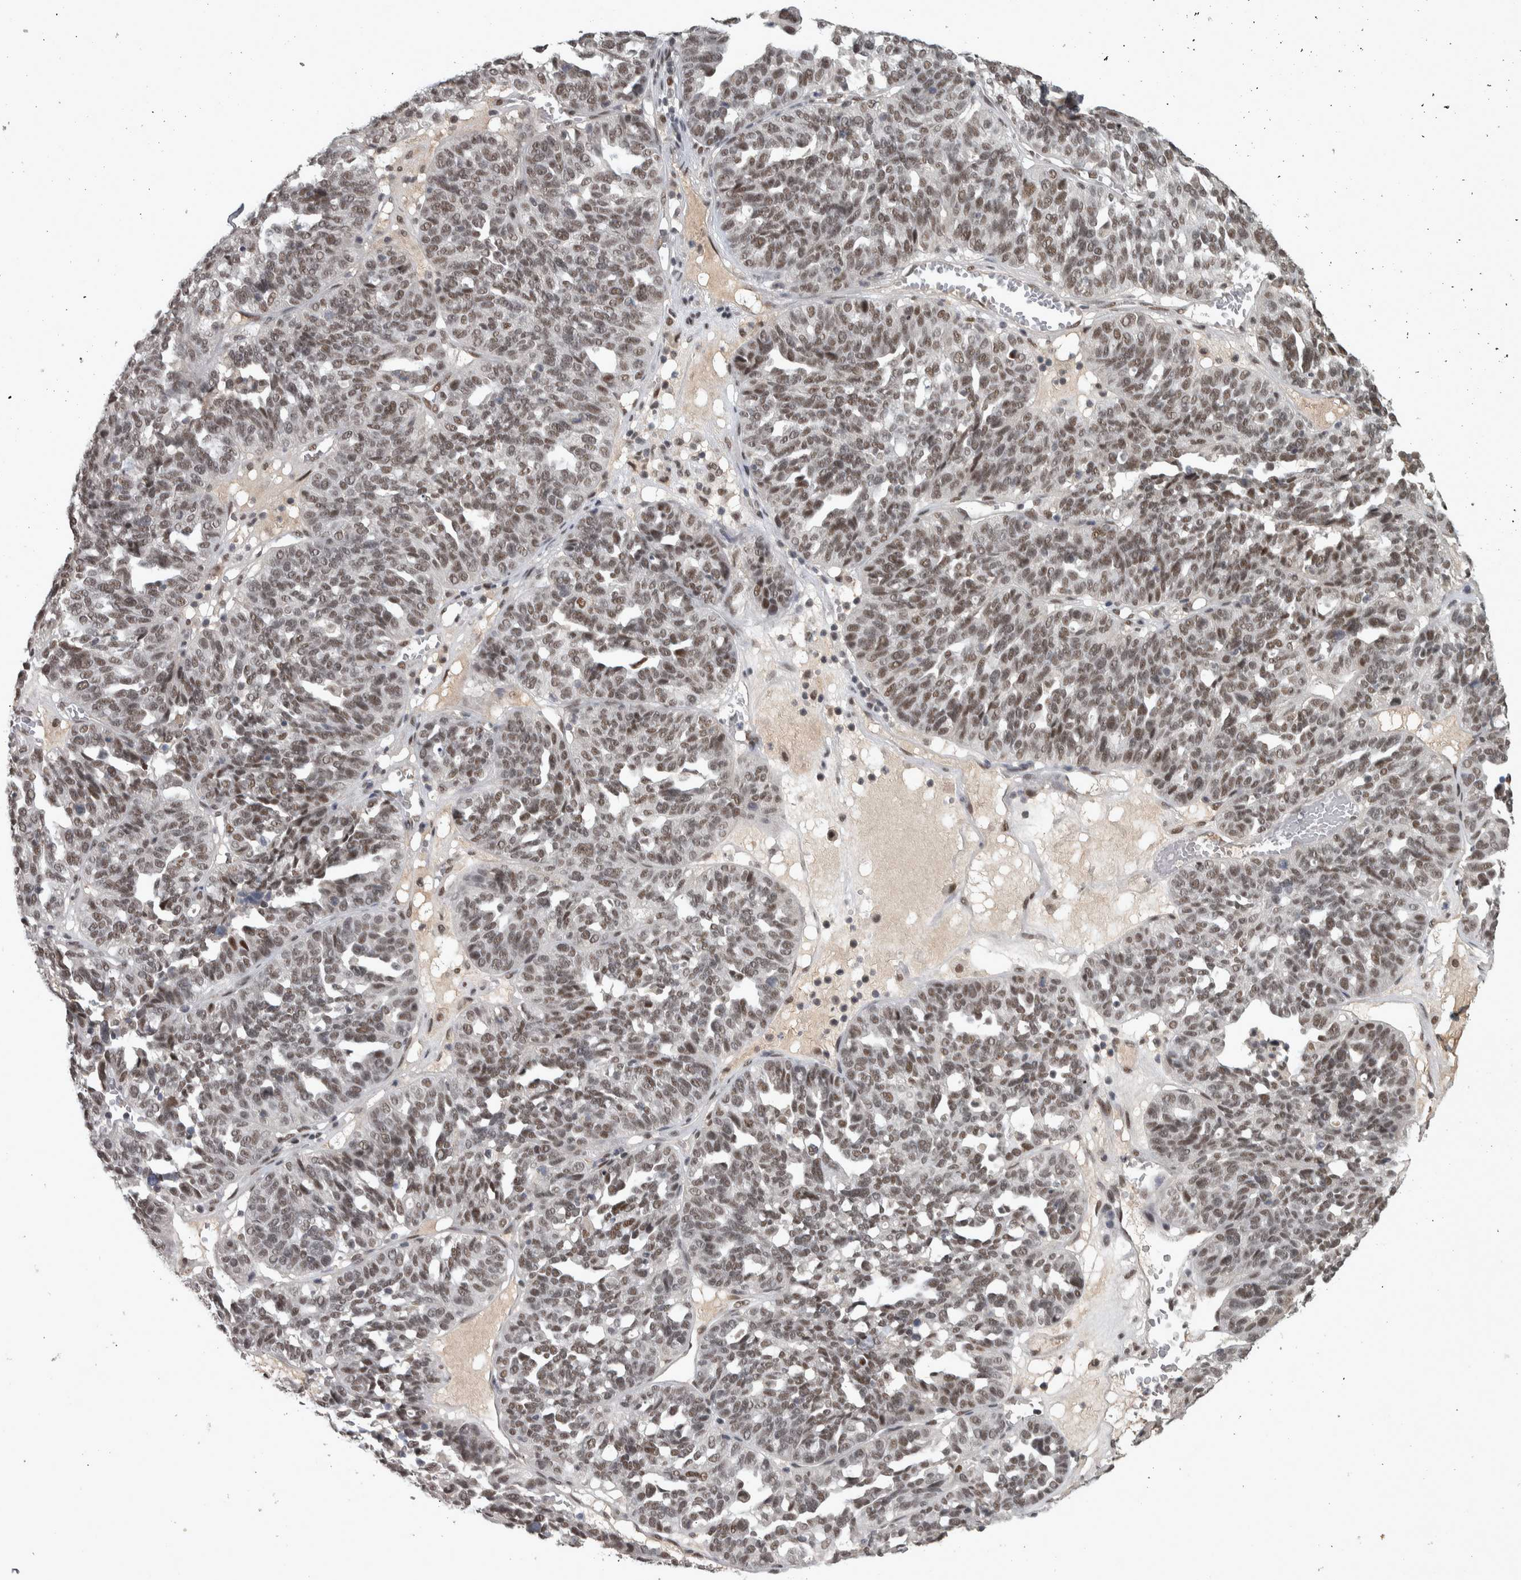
{"staining": {"intensity": "moderate", "quantity": ">75%", "location": "nuclear"}, "tissue": "ovarian cancer", "cell_type": "Tumor cells", "image_type": "cancer", "snomed": [{"axis": "morphology", "description": "Cystadenocarcinoma, serous, NOS"}, {"axis": "topography", "description": "Ovary"}], "caption": "The photomicrograph reveals staining of ovarian serous cystadenocarcinoma, revealing moderate nuclear protein staining (brown color) within tumor cells.", "gene": "DDX42", "patient": {"sex": "female", "age": 59}}